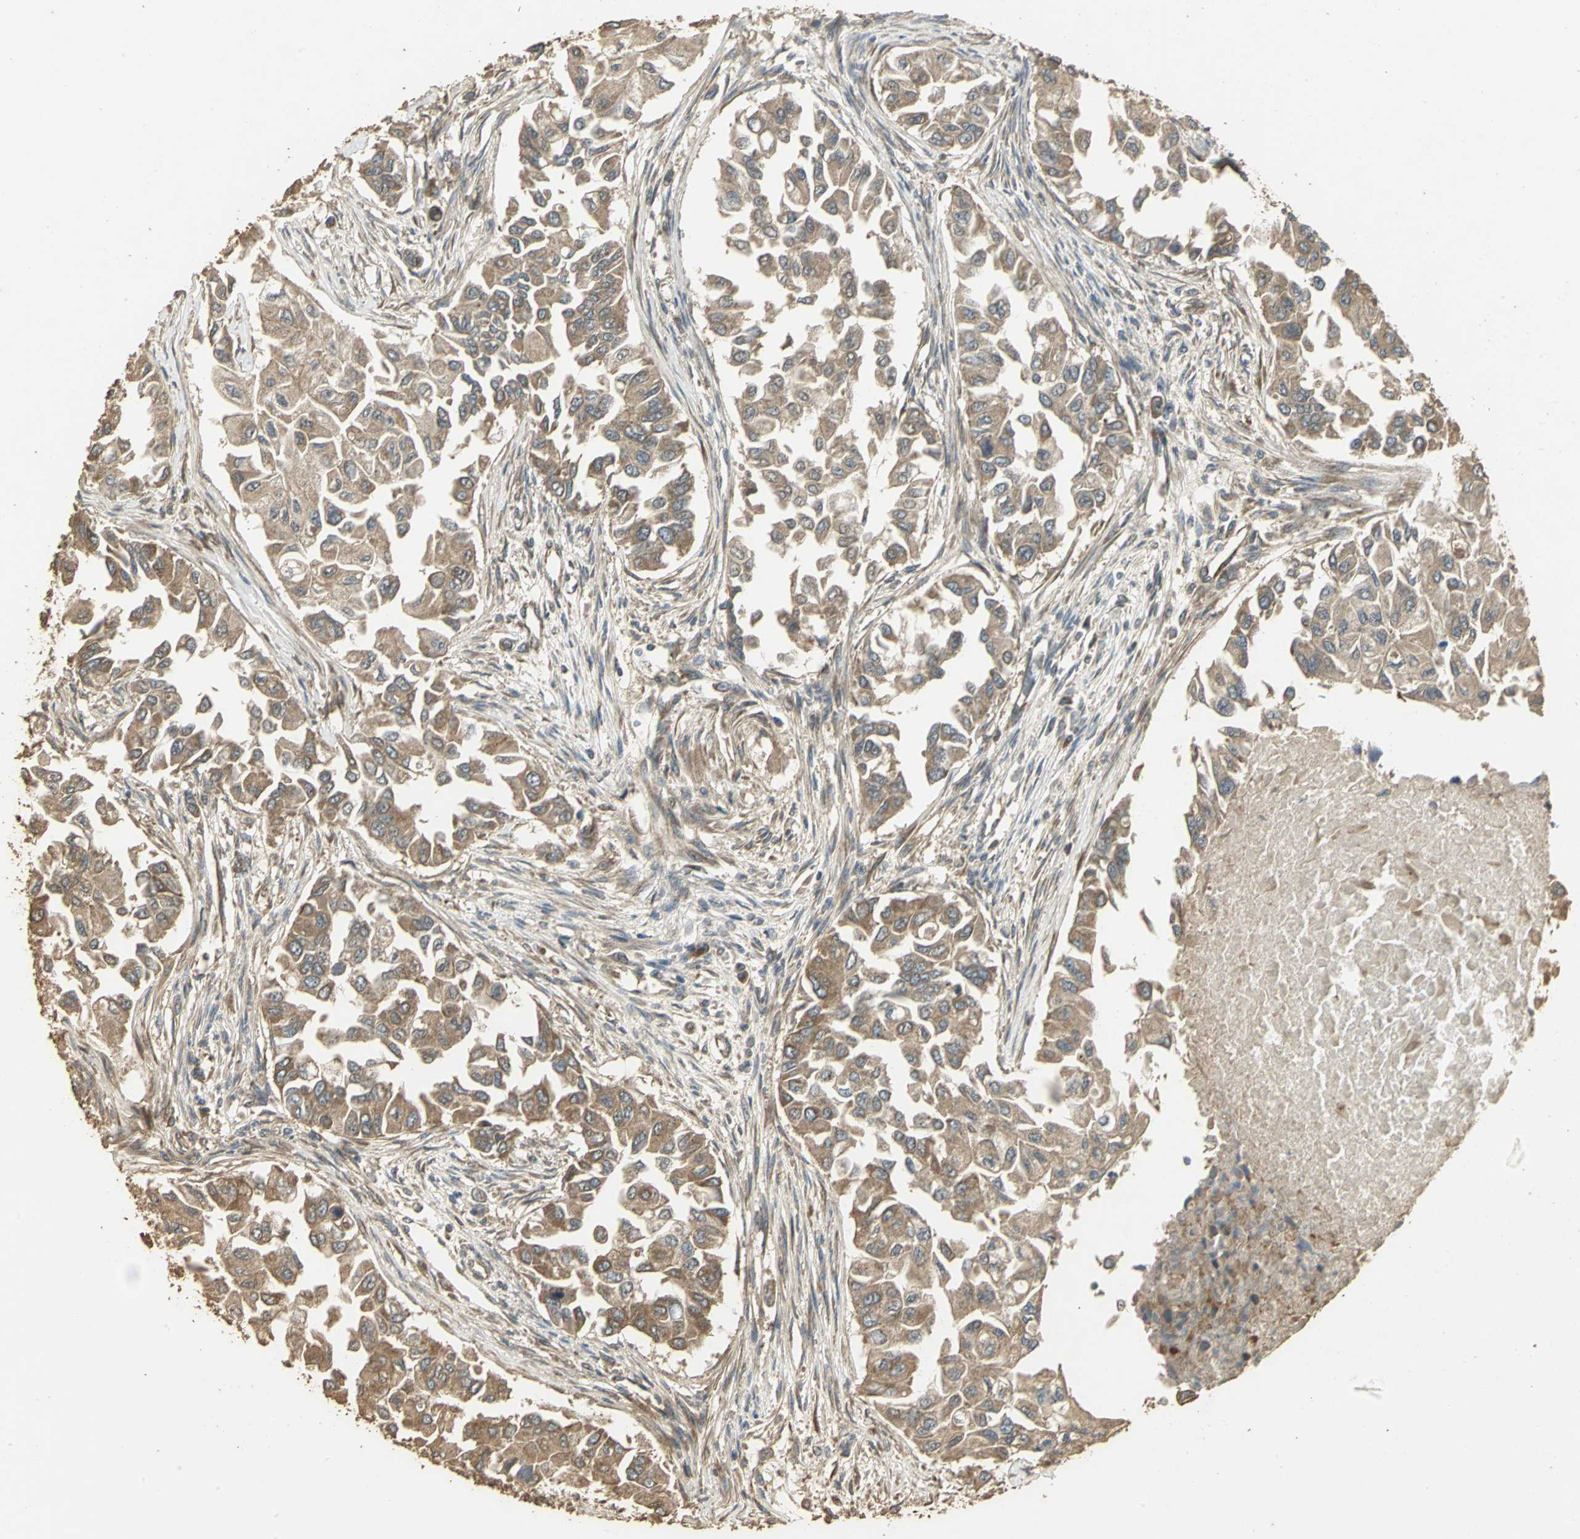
{"staining": {"intensity": "moderate", "quantity": ">75%", "location": "cytoplasmic/membranous"}, "tissue": "breast cancer", "cell_type": "Tumor cells", "image_type": "cancer", "snomed": [{"axis": "morphology", "description": "Normal tissue, NOS"}, {"axis": "morphology", "description": "Duct carcinoma"}, {"axis": "topography", "description": "Breast"}], "caption": "High-power microscopy captured an immunohistochemistry image of breast cancer, revealing moderate cytoplasmic/membranous positivity in approximately >75% of tumor cells.", "gene": "KANK1", "patient": {"sex": "female", "age": 49}}